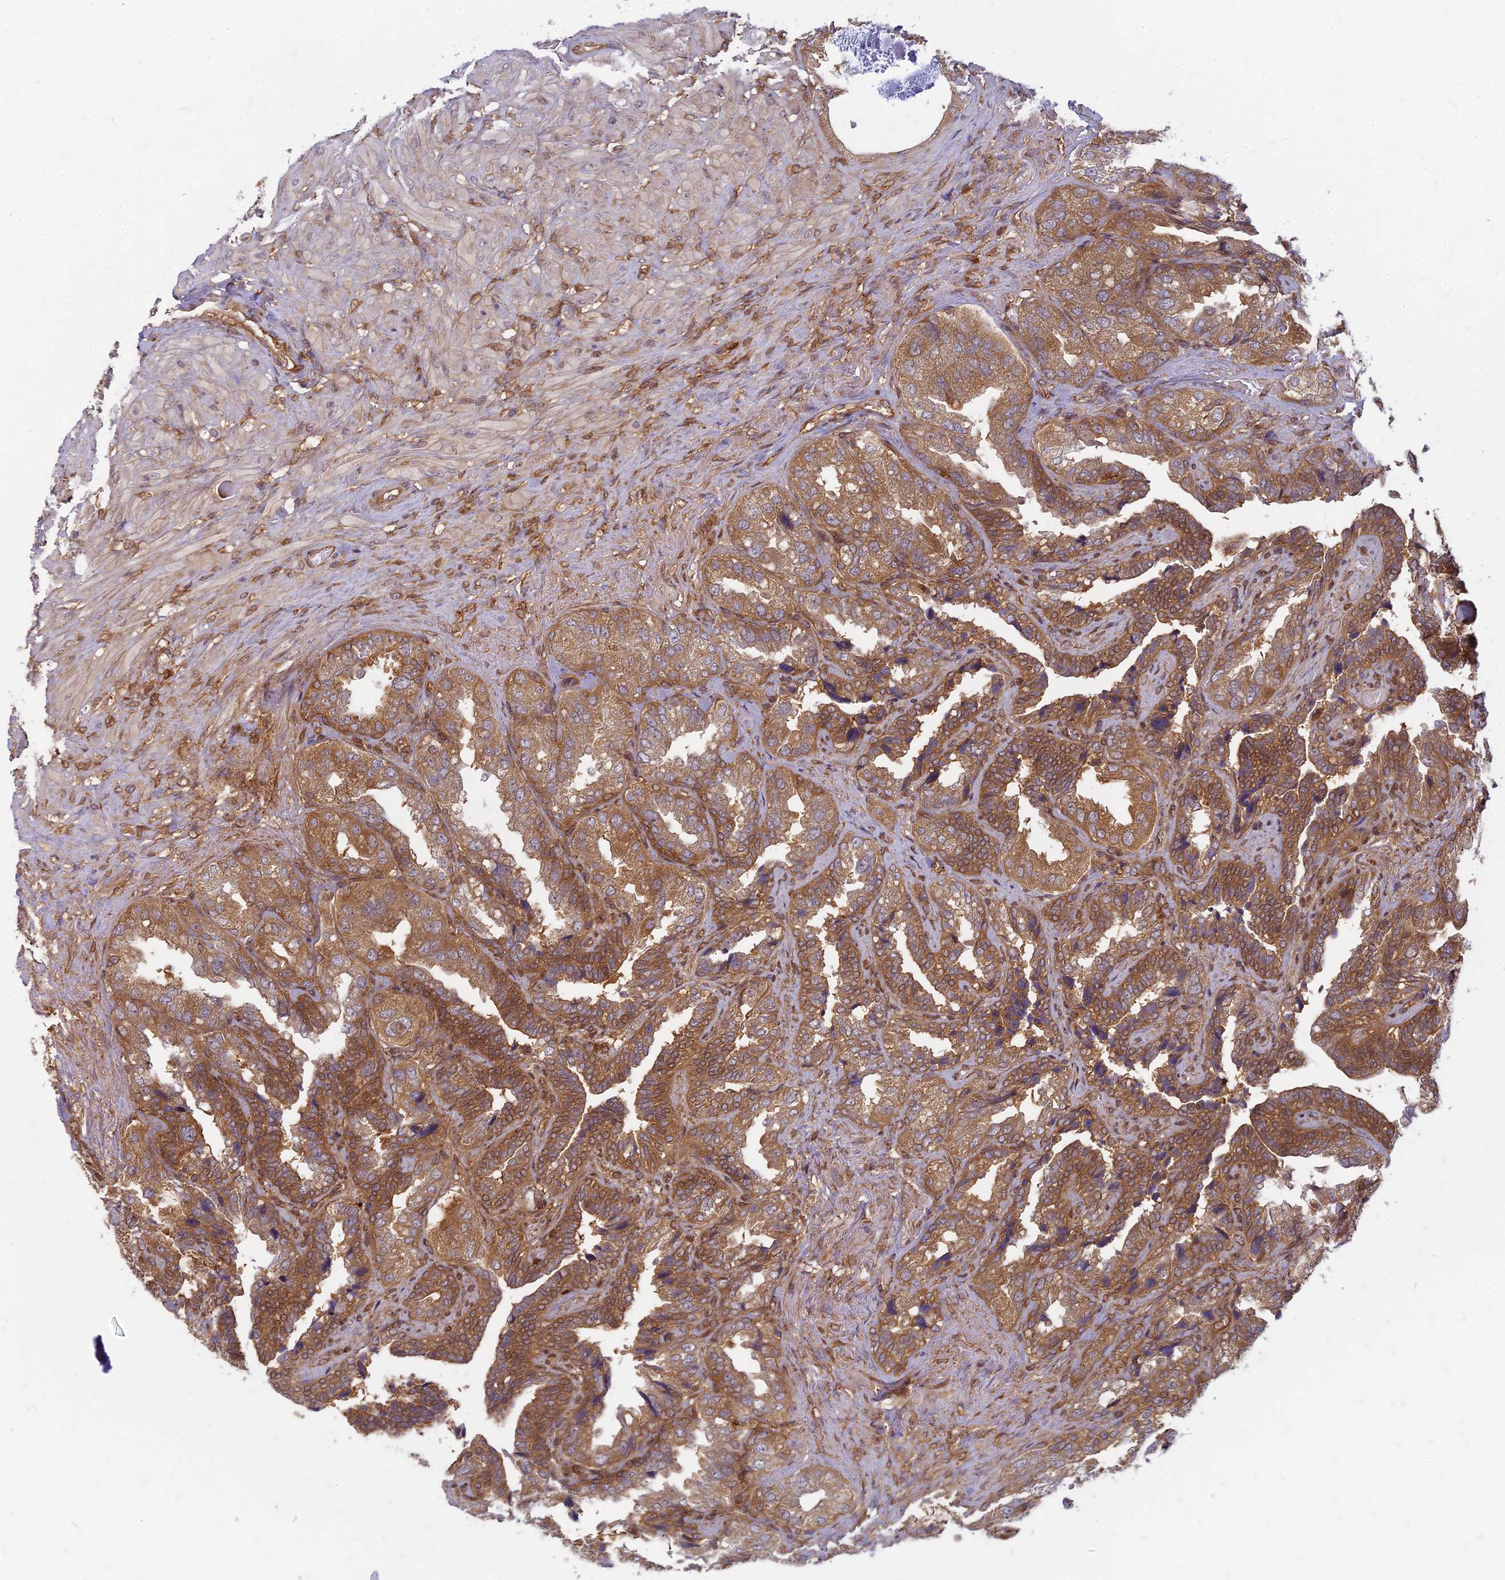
{"staining": {"intensity": "moderate", "quantity": ">75%", "location": "cytoplasmic/membranous"}, "tissue": "seminal vesicle", "cell_type": "Glandular cells", "image_type": "normal", "snomed": [{"axis": "morphology", "description": "Normal tissue, NOS"}, {"axis": "topography", "description": "Seminal veicle"}, {"axis": "topography", "description": "Peripheral nerve tissue"}], "caption": "Seminal vesicle stained with IHC shows moderate cytoplasmic/membranous positivity in approximately >75% of glandular cells.", "gene": "TCF25", "patient": {"sex": "male", "age": 63}}